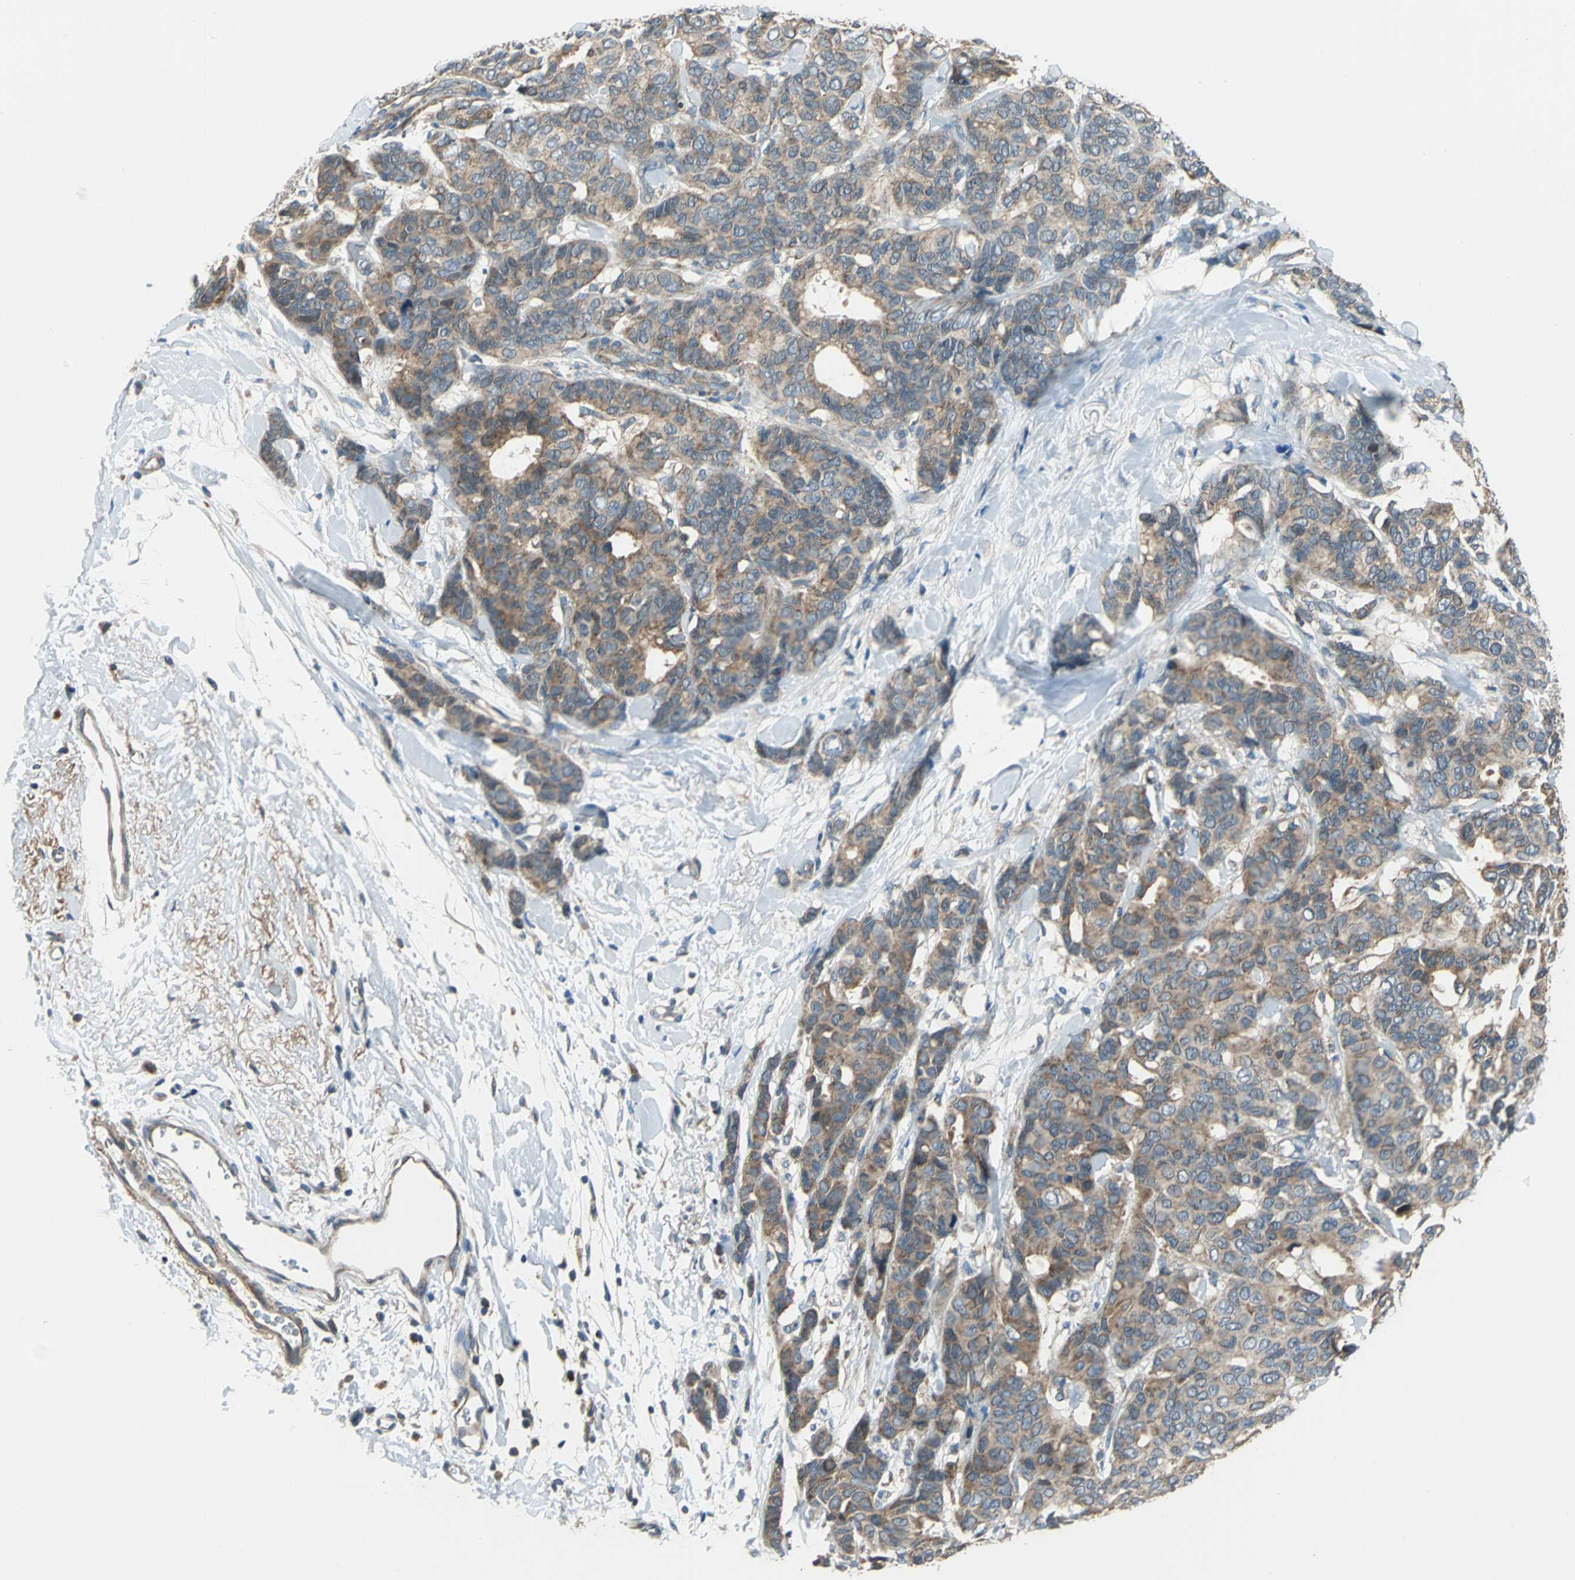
{"staining": {"intensity": "moderate", "quantity": ">75%", "location": "cytoplasmic/membranous"}, "tissue": "breast cancer", "cell_type": "Tumor cells", "image_type": "cancer", "snomed": [{"axis": "morphology", "description": "Duct carcinoma"}, {"axis": "topography", "description": "Breast"}], "caption": "About >75% of tumor cells in human breast cancer (invasive ductal carcinoma) show moderate cytoplasmic/membranous protein staining as visualized by brown immunohistochemical staining.", "gene": "TRAK1", "patient": {"sex": "female", "age": 87}}